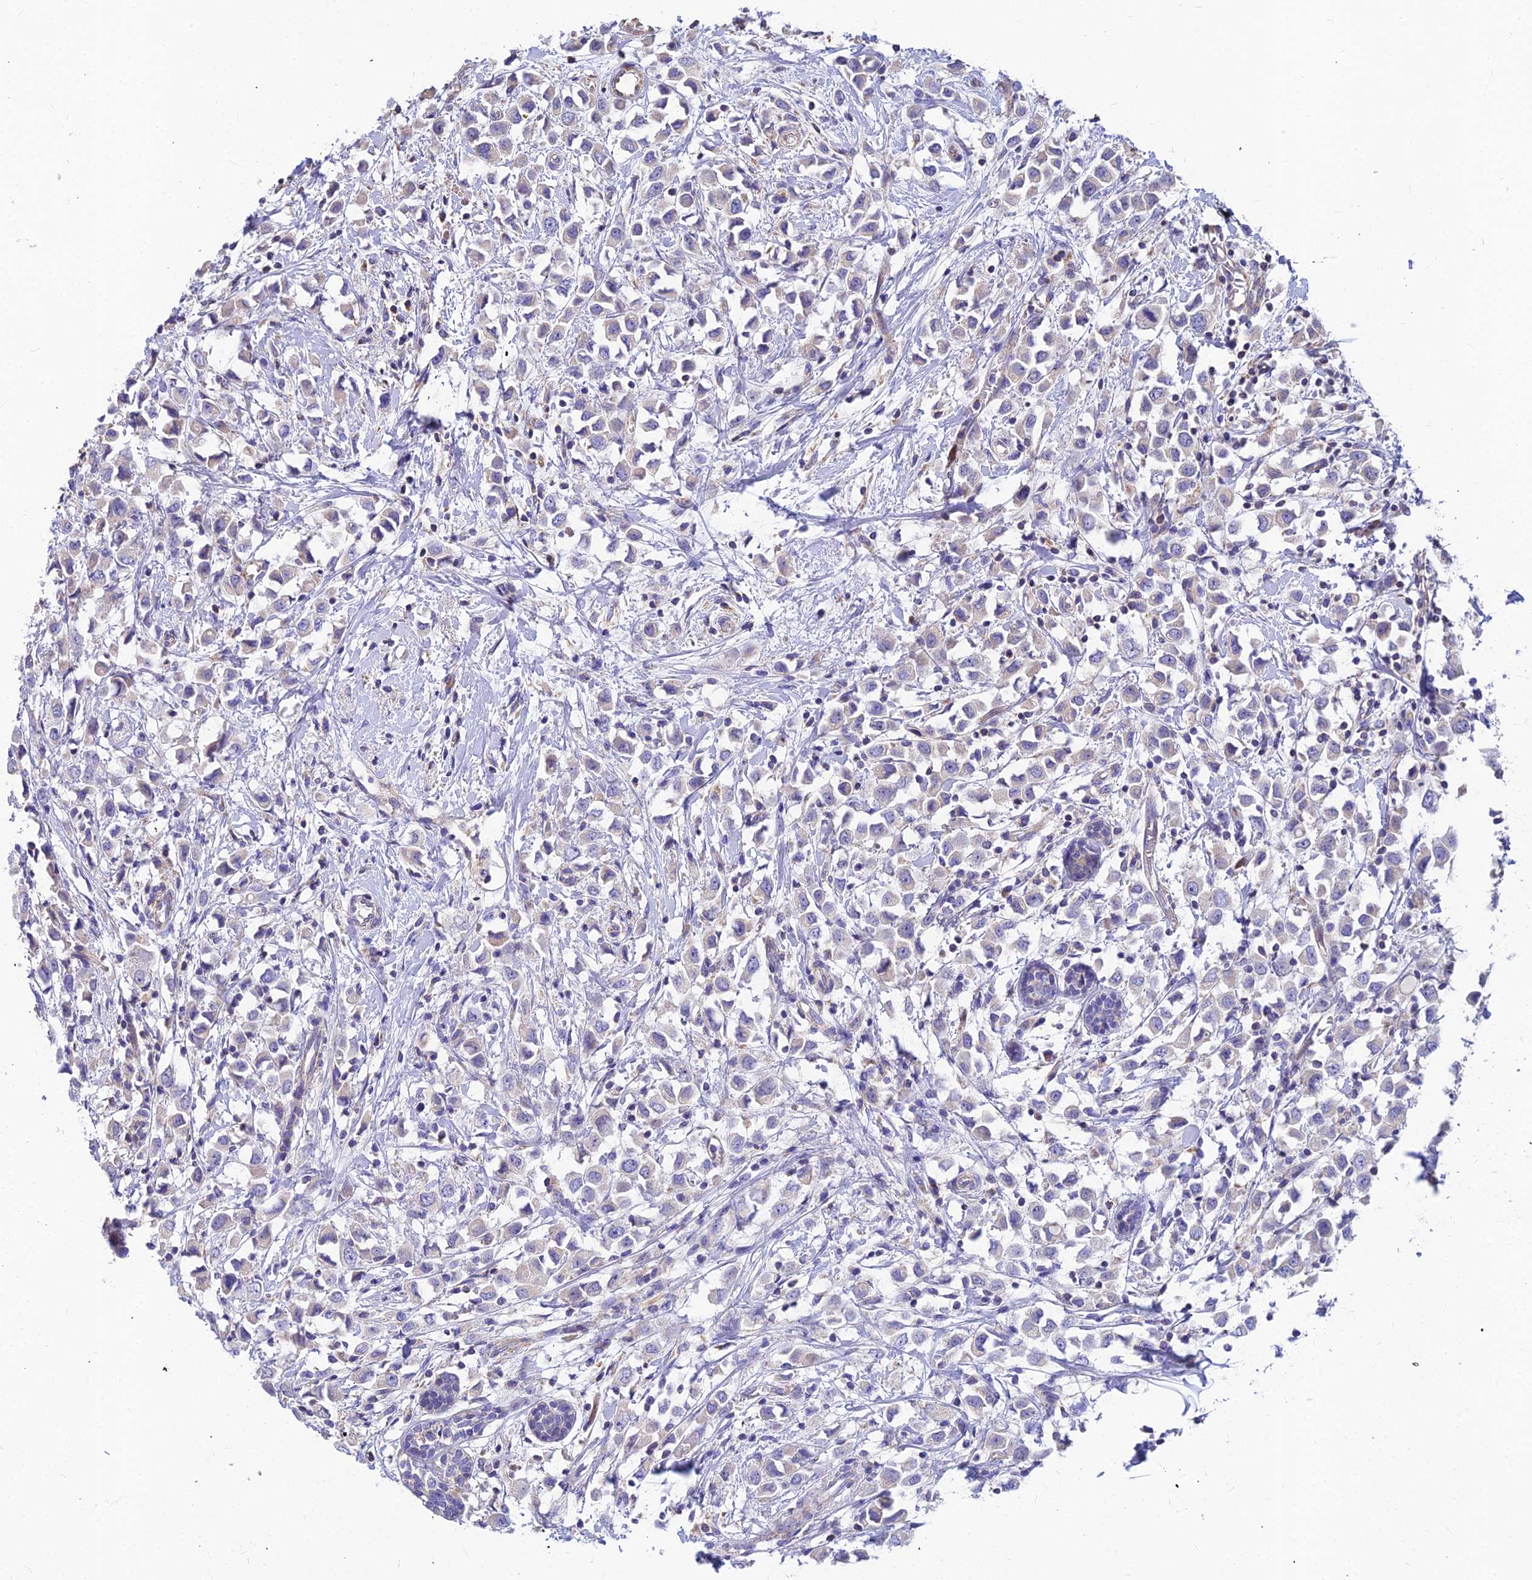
{"staining": {"intensity": "negative", "quantity": "none", "location": "none"}, "tissue": "breast cancer", "cell_type": "Tumor cells", "image_type": "cancer", "snomed": [{"axis": "morphology", "description": "Duct carcinoma"}, {"axis": "topography", "description": "Breast"}], "caption": "Immunohistochemical staining of breast cancer (invasive ductal carcinoma) shows no significant staining in tumor cells.", "gene": "ASPHD1", "patient": {"sex": "female", "age": 61}}